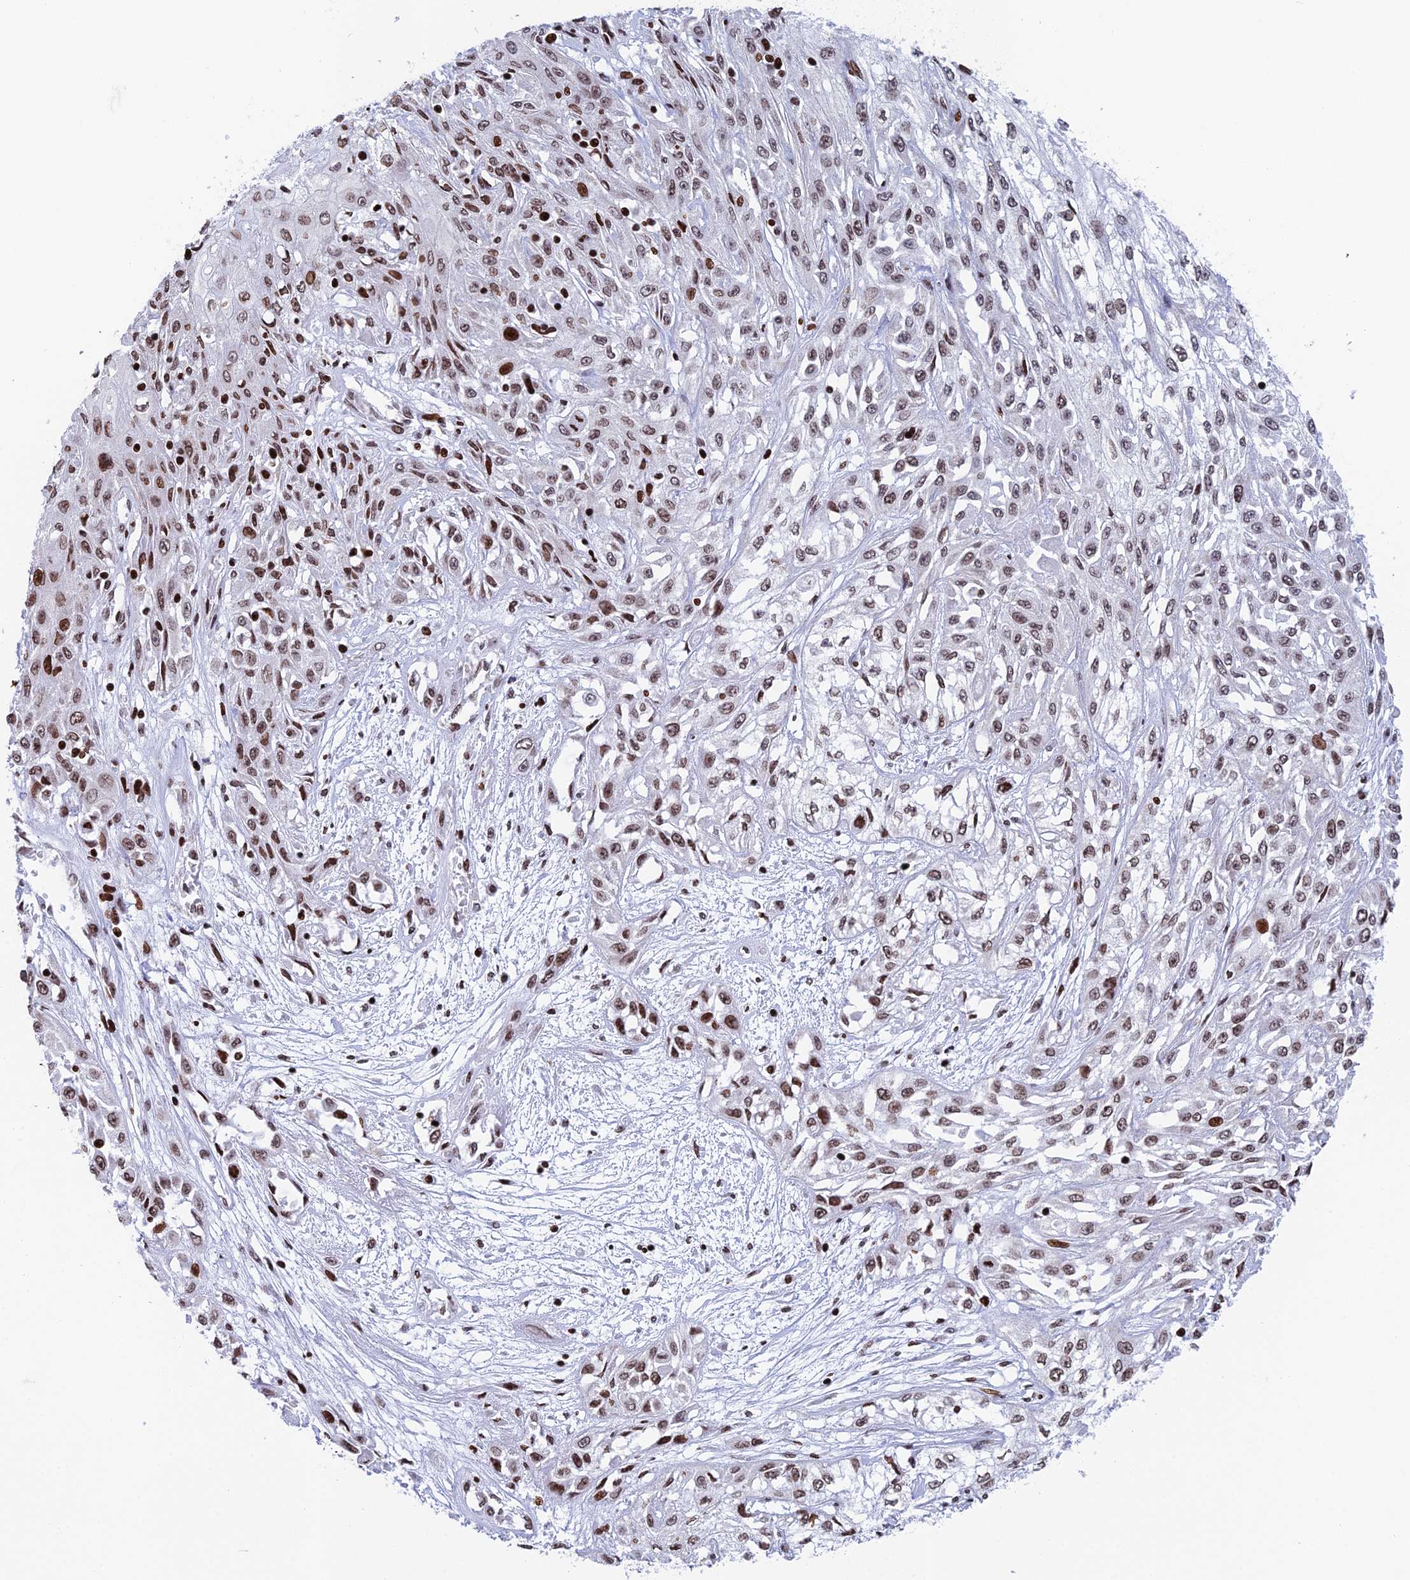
{"staining": {"intensity": "moderate", "quantity": "<25%", "location": "nuclear"}, "tissue": "skin cancer", "cell_type": "Tumor cells", "image_type": "cancer", "snomed": [{"axis": "morphology", "description": "Squamous cell carcinoma, NOS"}, {"axis": "morphology", "description": "Squamous cell carcinoma, metastatic, NOS"}, {"axis": "topography", "description": "Skin"}, {"axis": "topography", "description": "Lymph node"}], "caption": "This image demonstrates skin cancer stained with immunohistochemistry (IHC) to label a protein in brown. The nuclear of tumor cells show moderate positivity for the protein. Nuclei are counter-stained blue.", "gene": "RPAP1", "patient": {"sex": "male", "age": 75}}